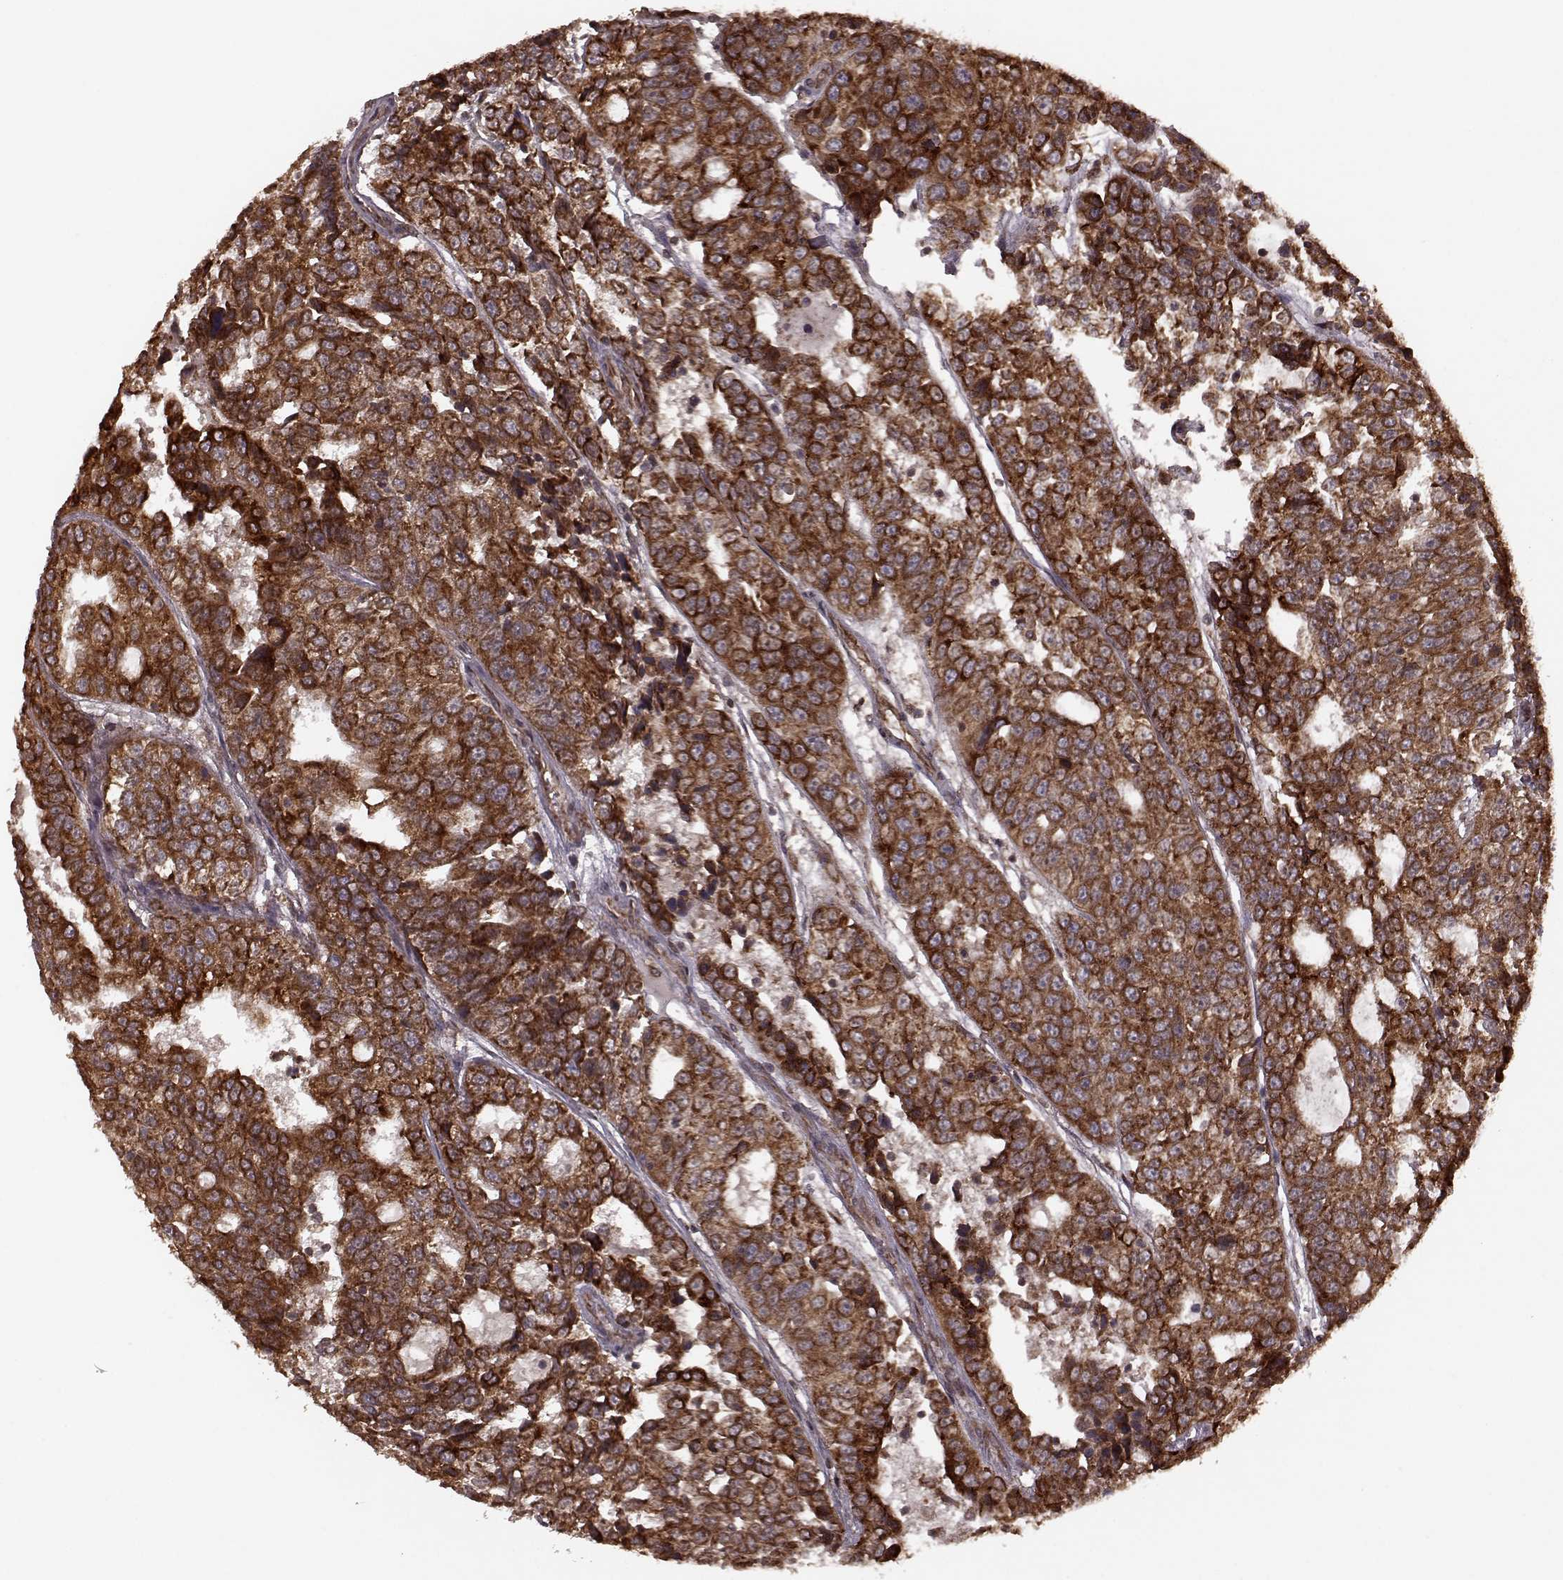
{"staining": {"intensity": "strong", "quantity": ">75%", "location": "cytoplasmic/membranous"}, "tissue": "urothelial cancer", "cell_type": "Tumor cells", "image_type": "cancer", "snomed": [{"axis": "morphology", "description": "Urothelial carcinoma, NOS"}, {"axis": "morphology", "description": "Urothelial carcinoma, High grade"}, {"axis": "topography", "description": "Urinary bladder"}], "caption": "Immunohistochemical staining of urothelial cancer exhibits high levels of strong cytoplasmic/membranous staining in approximately >75% of tumor cells.", "gene": "AGPAT1", "patient": {"sex": "female", "age": 73}}